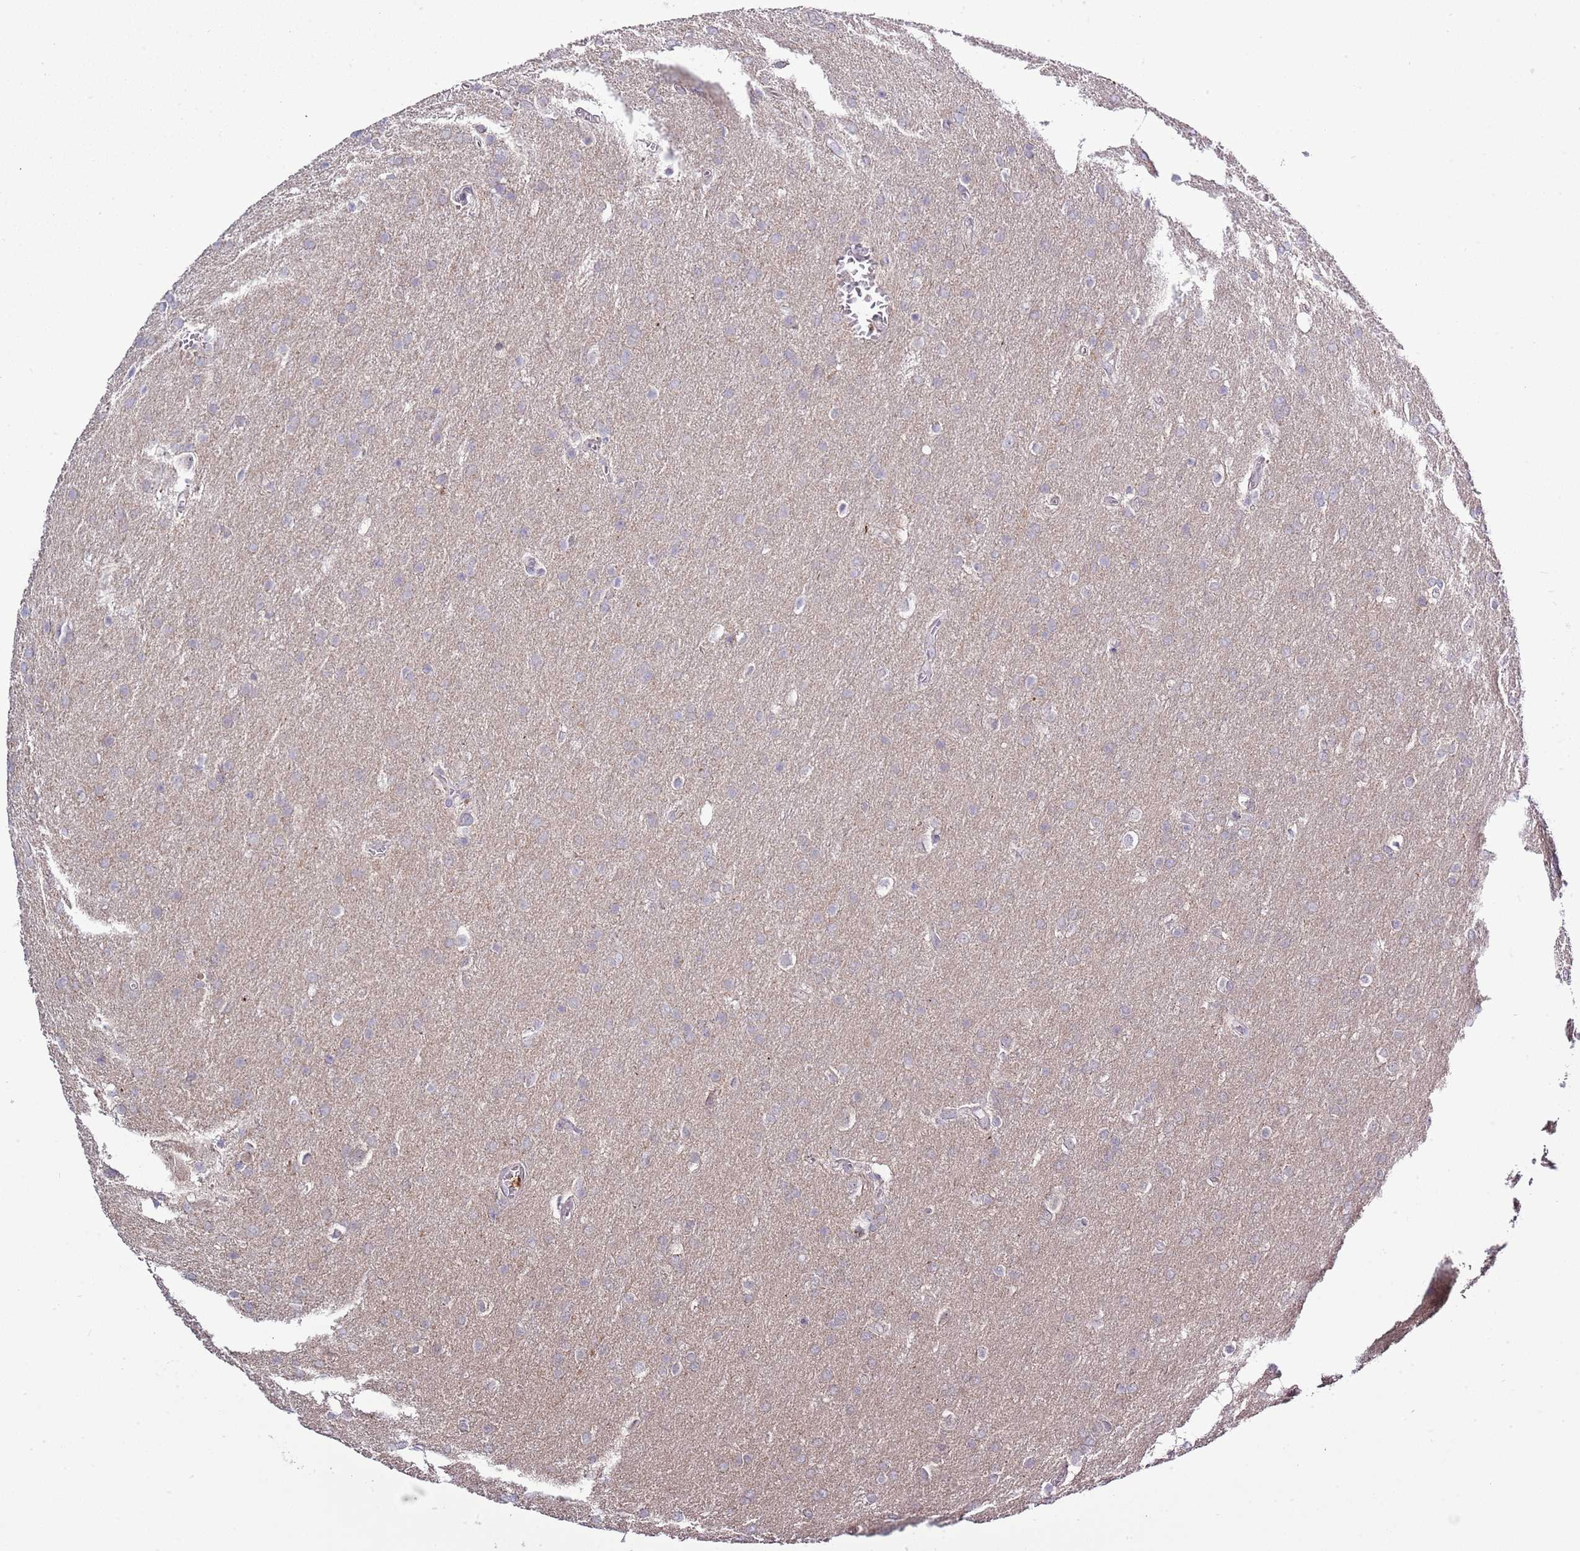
{"staining": {"intensity": "negative", "quantity": "none", "location": "none"}, "tissue": "glioma", "cell_type": "Tumor cells", "image_type": "cancer", "snomed": [{"axis": "morphology", "description": "Glioma, malignant, Low grade"}, {"axis": "topography", "description": "Brain"}], "caption": "Tumor cells show no significant positivity in glioma.", "gene": "P2RY13", "patient": {"sex": "female", "age": 32}}